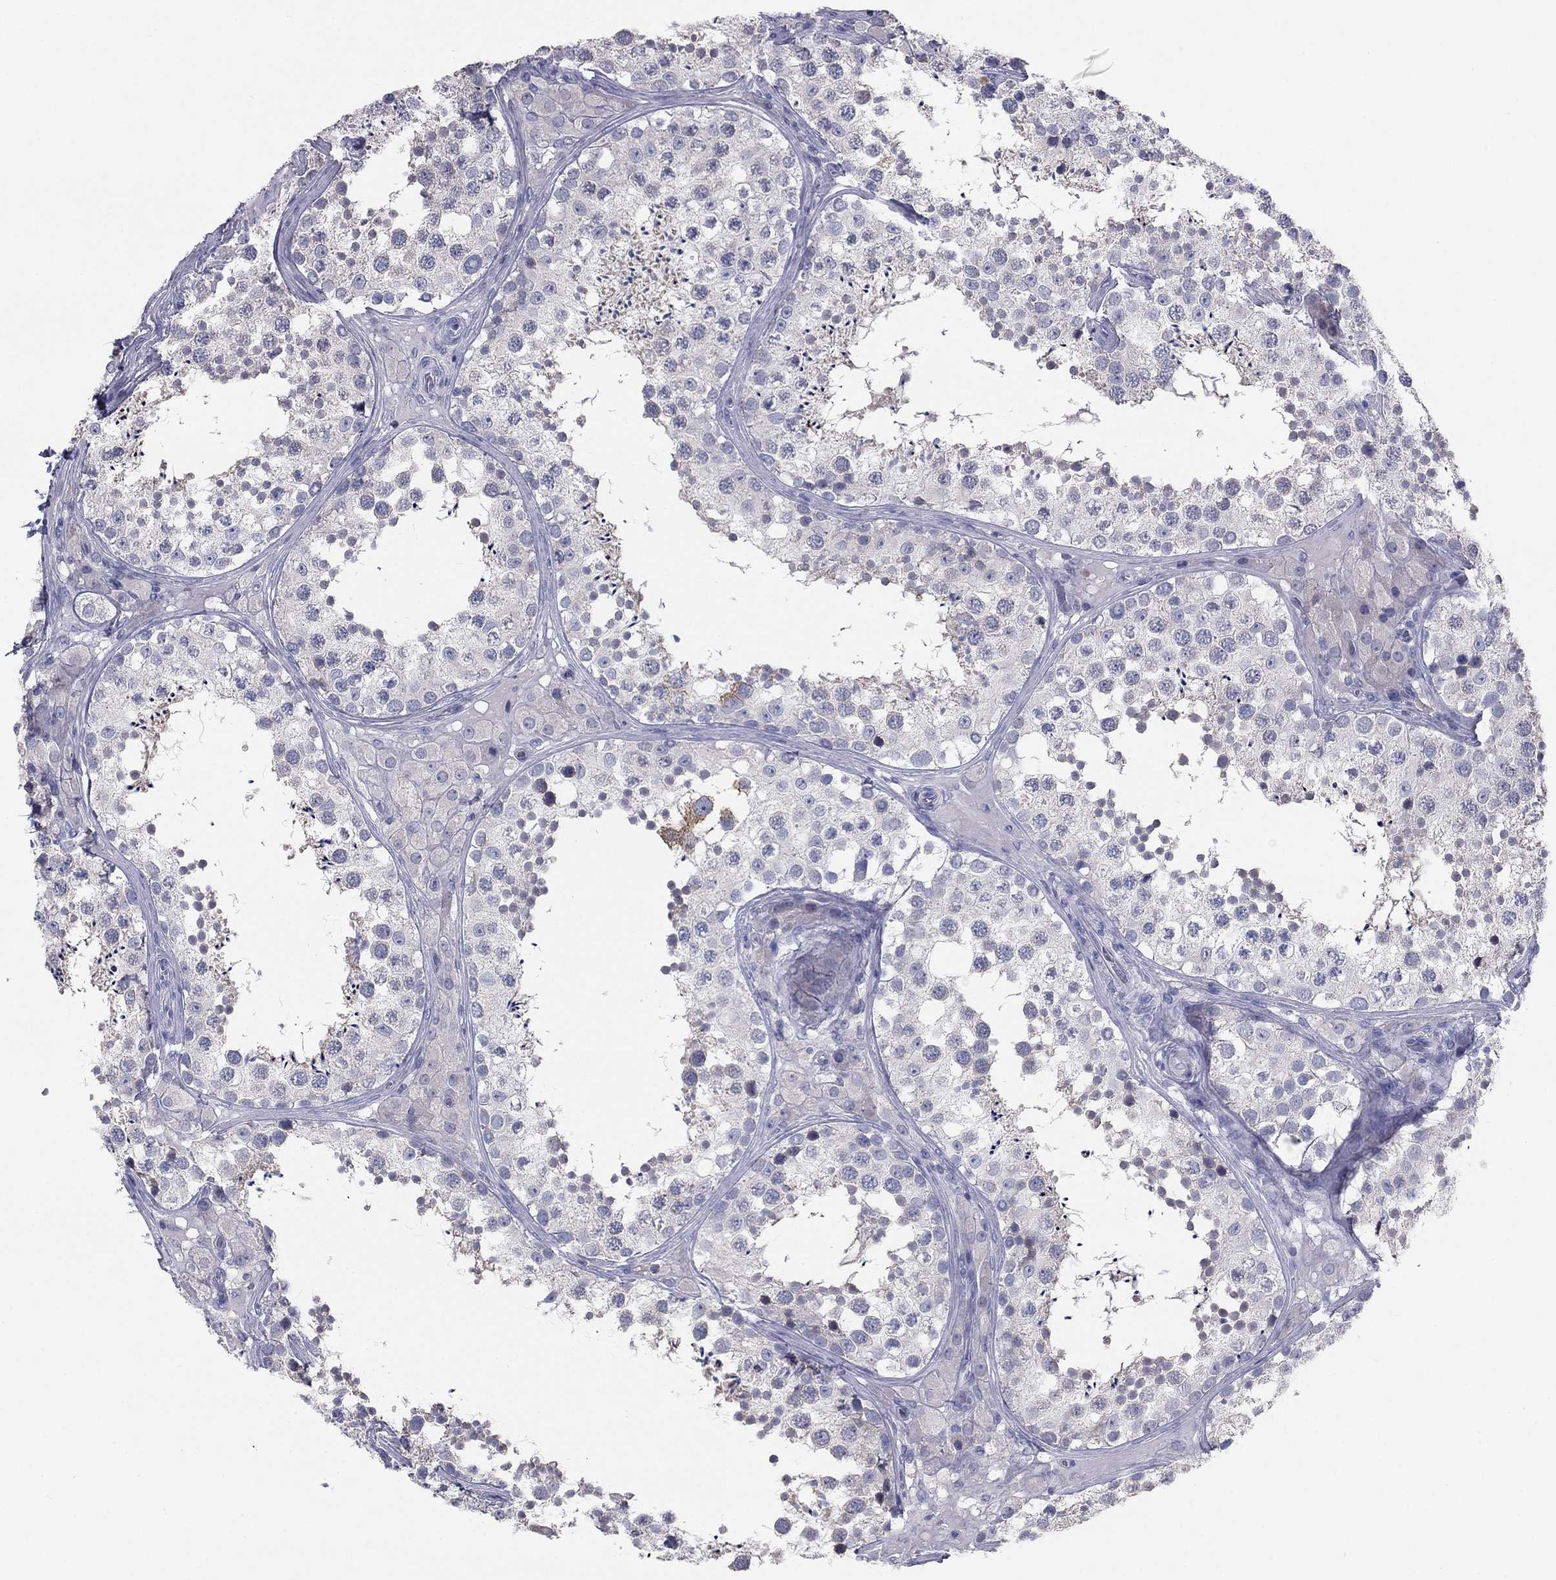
{"staining": {"intensity": "negative", "quantity": "none", "location": "none"}, "tissue": "testis", "cell_type": "Cells in seminiferous ducts", "image_type": "normal", "snomed": [{"axis": "morphology", "description": "Normal tissue, NOS"}, {"axis": "topography", "description": "Testis"}], "caption": "This is an immunohistochemistry image of normal testis. There is no expression in cells in seminiferous ducts.", "gene": "GRK7", "patient": {"sex": "male", "age": 34}}